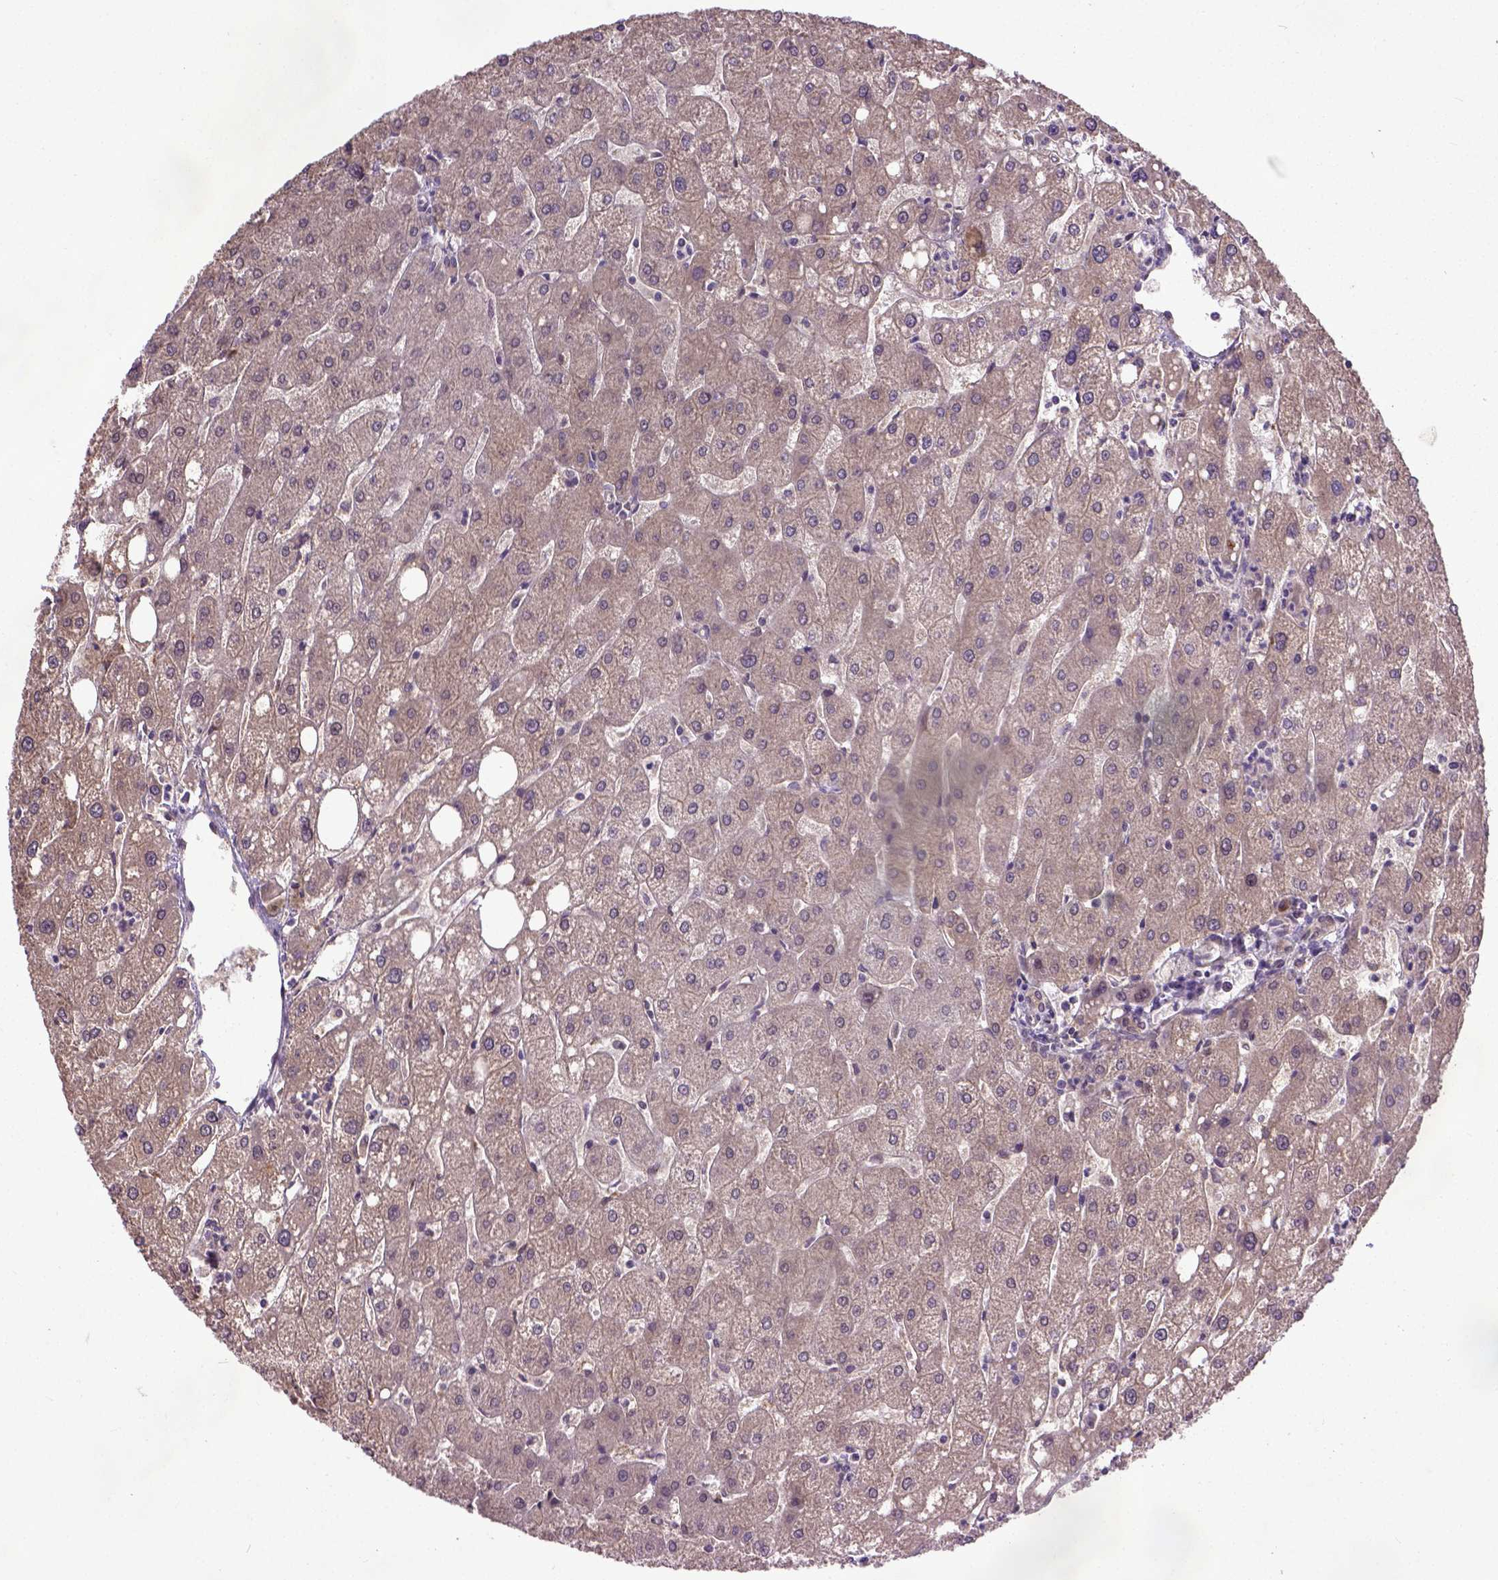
{"staining": {"intensity": "weak", "quantity": ">75%", "location": "cytoplasmic/membranous"}, "tissue": "liver", "cell_type": "Cholangiocytes", "image_type": "normal", "snomed": [{"axis": "morphology", "description": "Normal tissue, NOS"}, {"axis": "topography", "description": "Liver"}], "caption": "Immunohistochemistry of normal human liver exhibits low levels of weak cytoplasmic/membranous expression in approximately >75% of cholangiocytes.", "gene": "UBA3", "patient": {"sex": "male", "age": 67}}